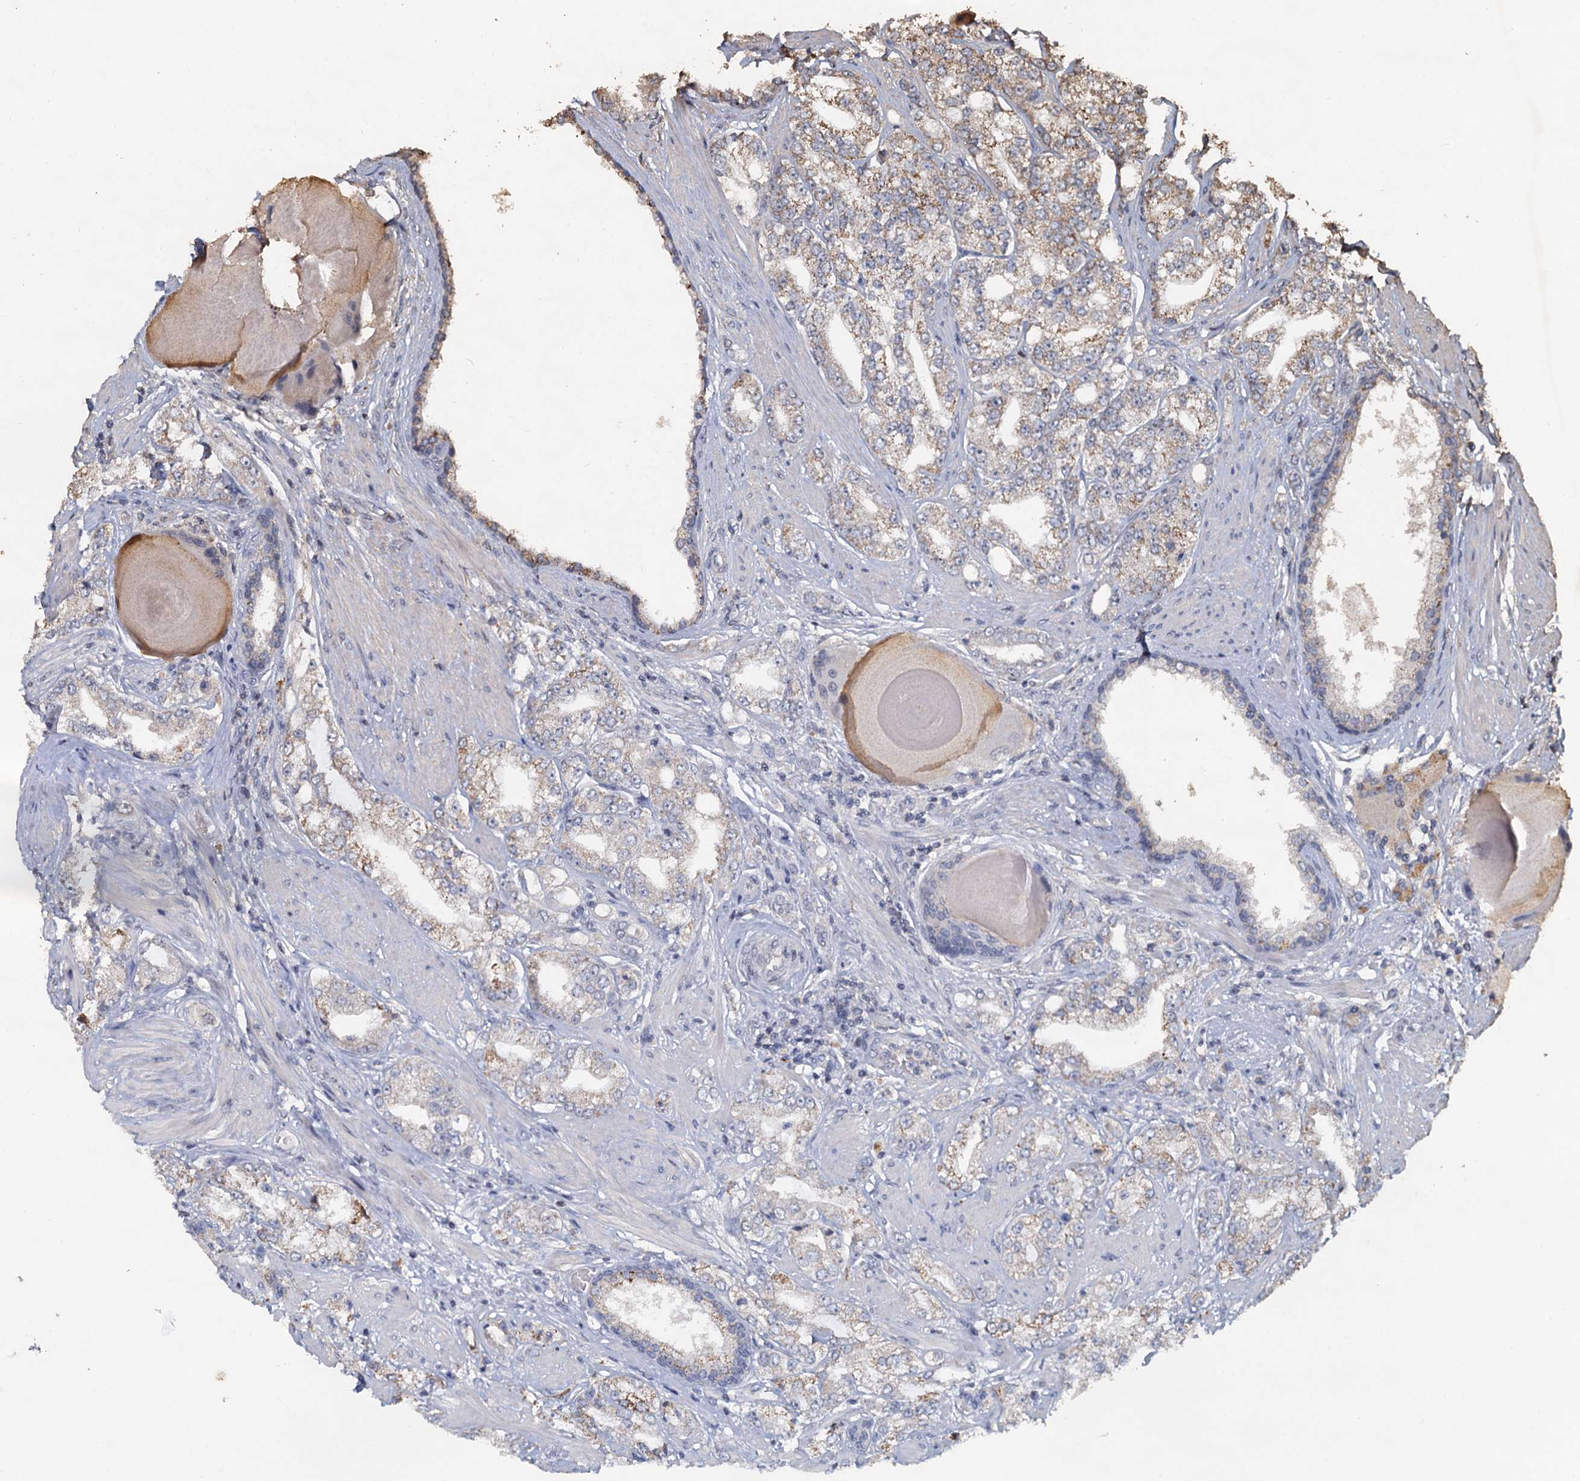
{"staining": {"intensity": "weak", "quantity": "<25%", "location": "cytoplasmic/membranous"}, "tissue": "prostate cancer", "cell_type": "Tumor cells", "image_type": "cancer", "snomed": [{"axis": "morphology", "description": "Adenocarcinoma, High grade"}, {"axis": "topography", "description": "Prostate"}], "caption": "This is an immunohistochemistry (IHC) photomicrograph of prostate cancer (high-grade adenocarcinoma). There is no staining in tumor cells.", "gene": "CCDC61", "patient": {"sex": "male", "age": 64}}